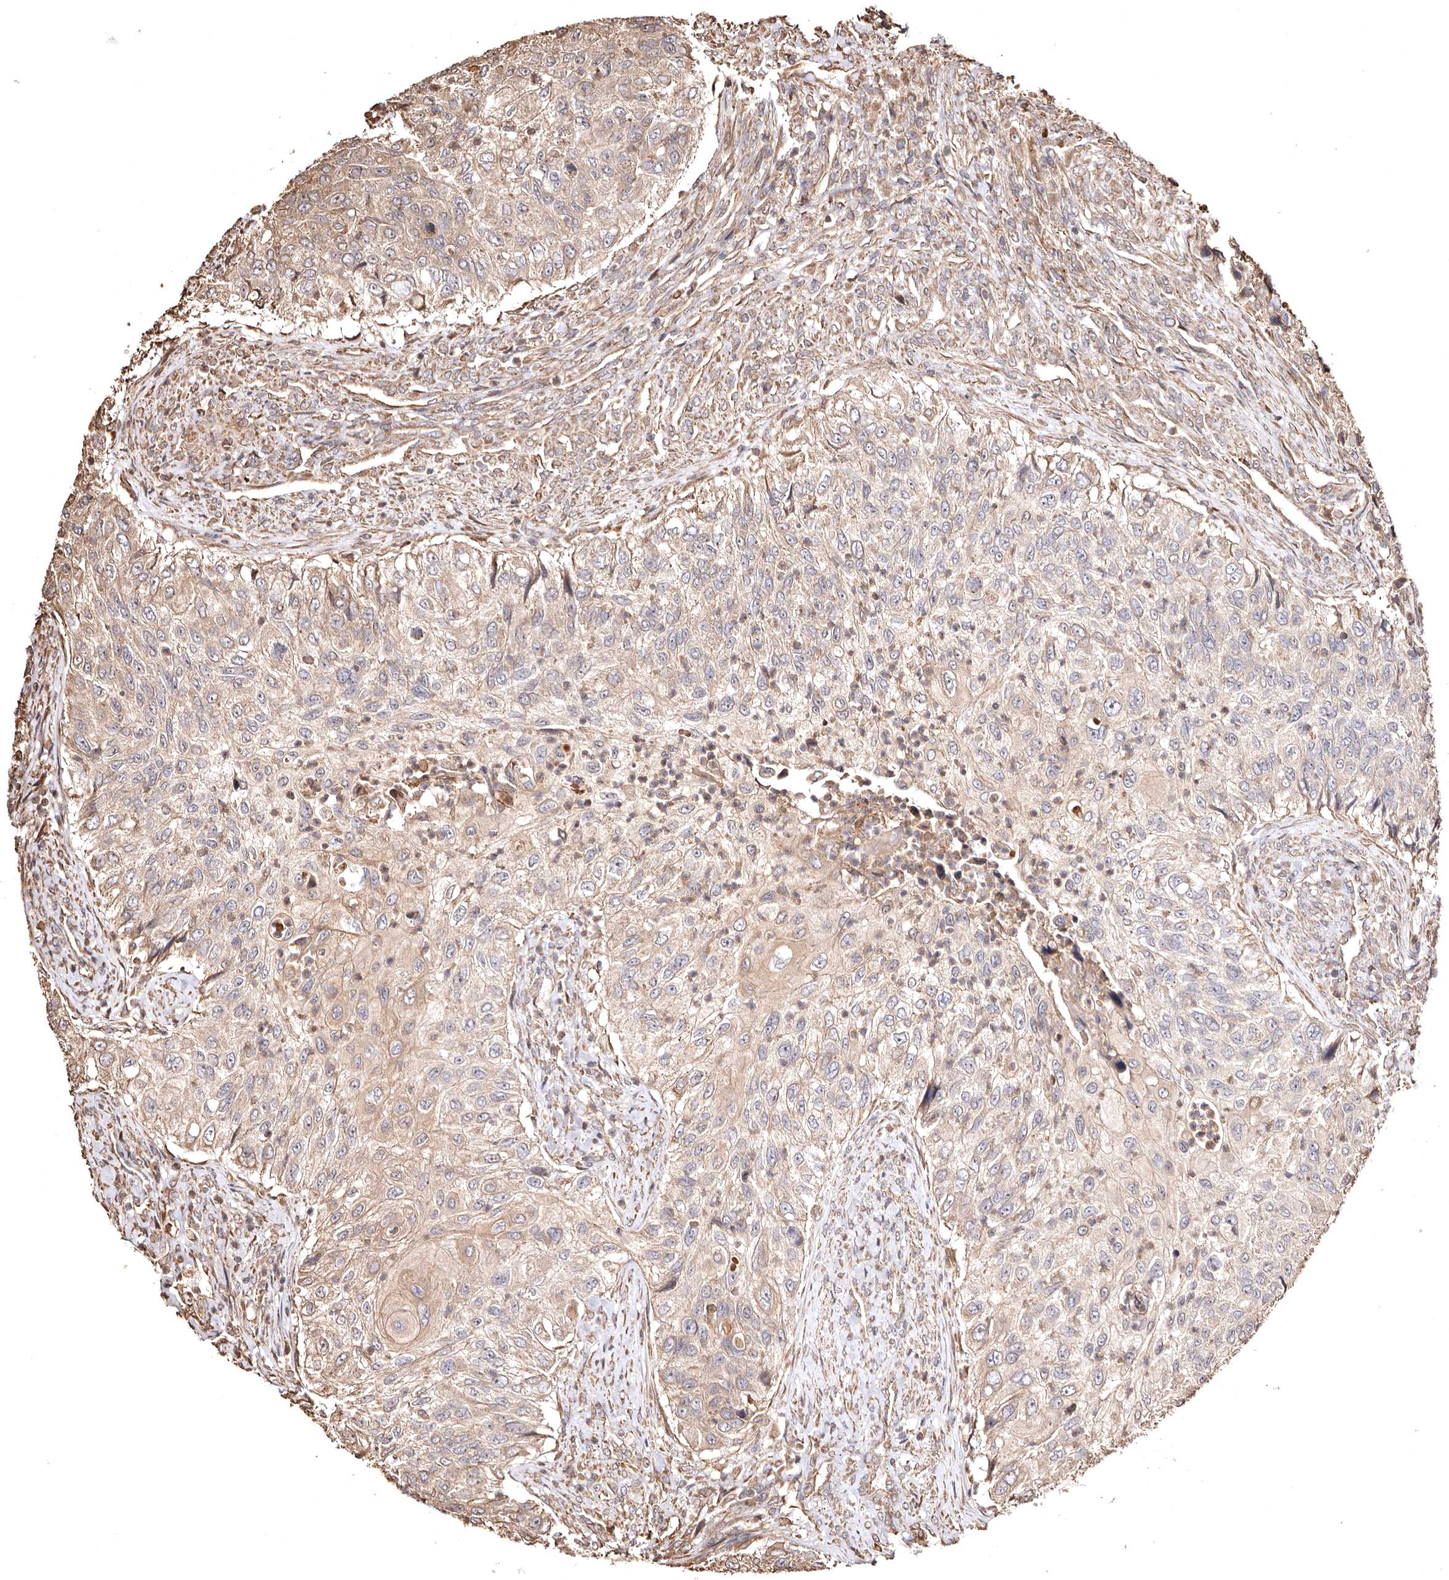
{"staining": {"intensity": "weak", "quantity": ">75%", "location": "cytoplasmic/membranous"}, "tissue": "urothelial cancer", "cell_type": "Tumor cells", "image_type": "cancer", "snomed": [{"axis": "morphology", "description": "Urothelial carcinoma, High grade"}, {"axis": "topography", "description": "Urinary bladder"}], "caption": "The histopathology image exhibits staining of urothelial cancer, revealing weak cytoplasmic/membranous protein expression (brown color) within tumor cells.", "gene": "MACC1", "patient": {"sex": "female", "age": 60}}